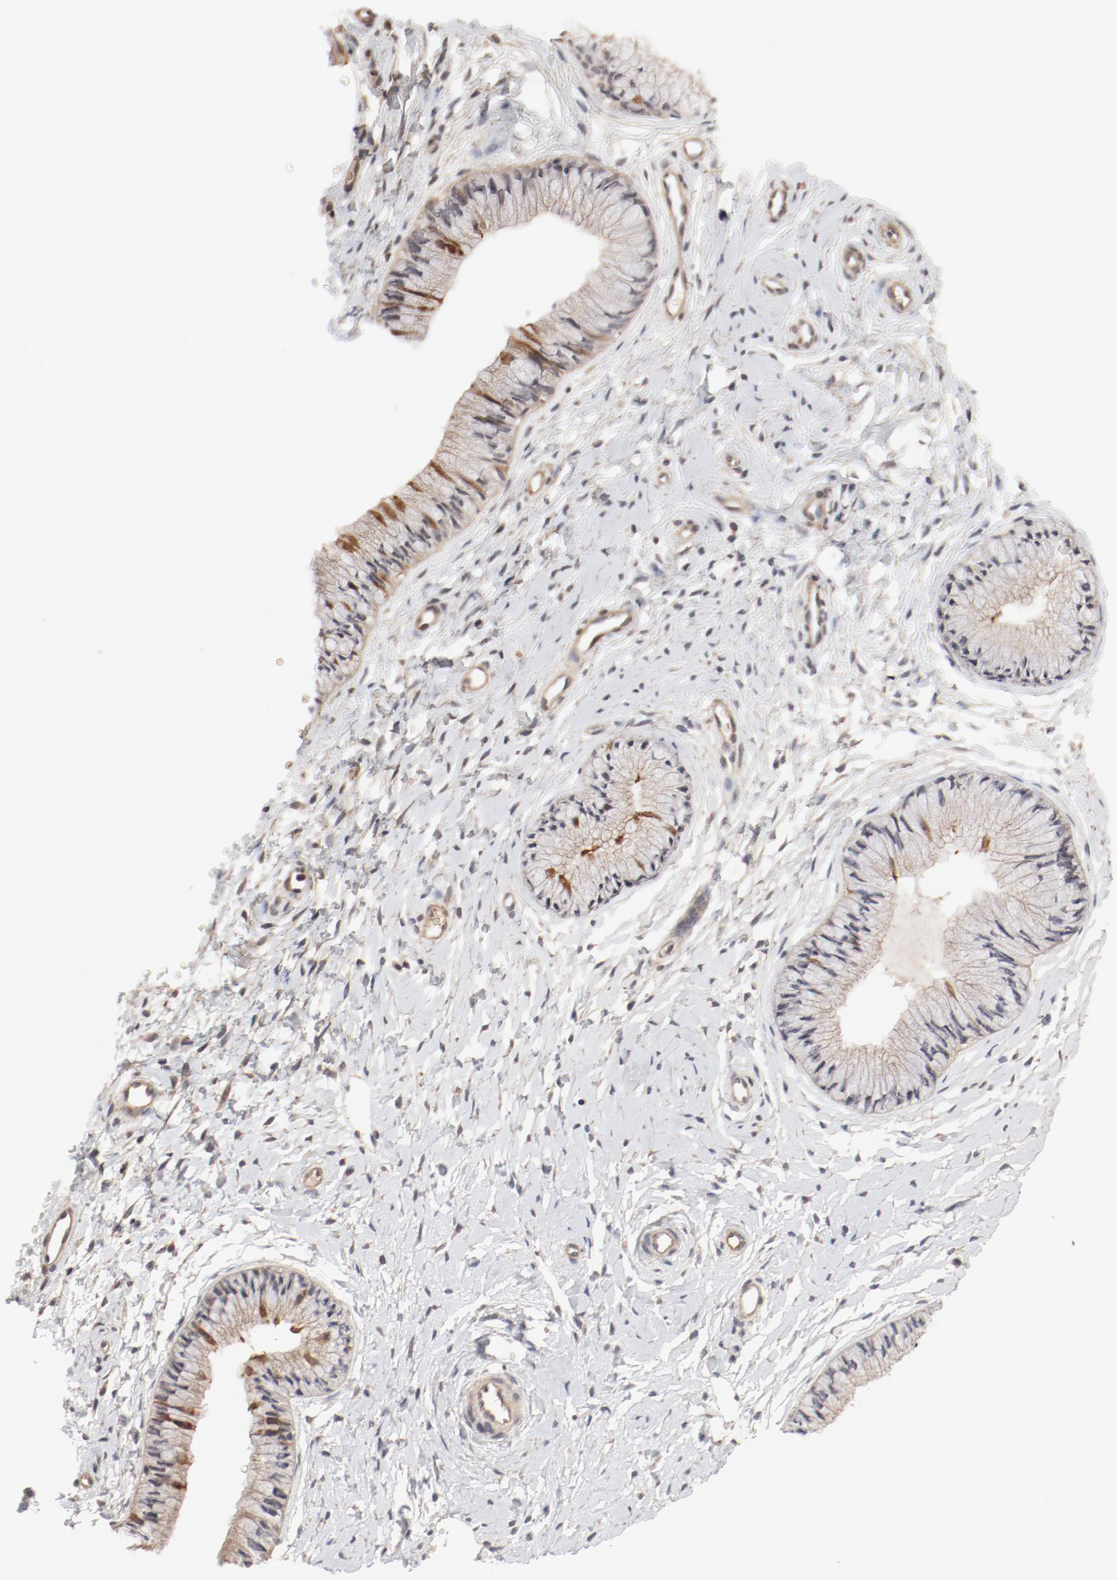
{"staining": {"intensity": "moderate", "quantity": ">75%", "location": "cytoplasmic/membranous"}, "tissue": "cervix", "cell_type": "Glandular cells", "image_type": "normal", "snomed": [{"axis": "morphology", "description": "Normal tissue, NOS"}, {"axis": "topography", "description": "Cervix"}], "caption": "Immunohistochemical staining of normal cervix exhibits >75% levels of moderate cytoplasmic/membranous protein positivity in approximately >75% of glandular cells. (DAB (3,3'-diaminobenzidine) = brown stain, brightfield microscopy at high magnification).", "gene": "IL3RA", "patient": {"sex": "female", "age": 46}}